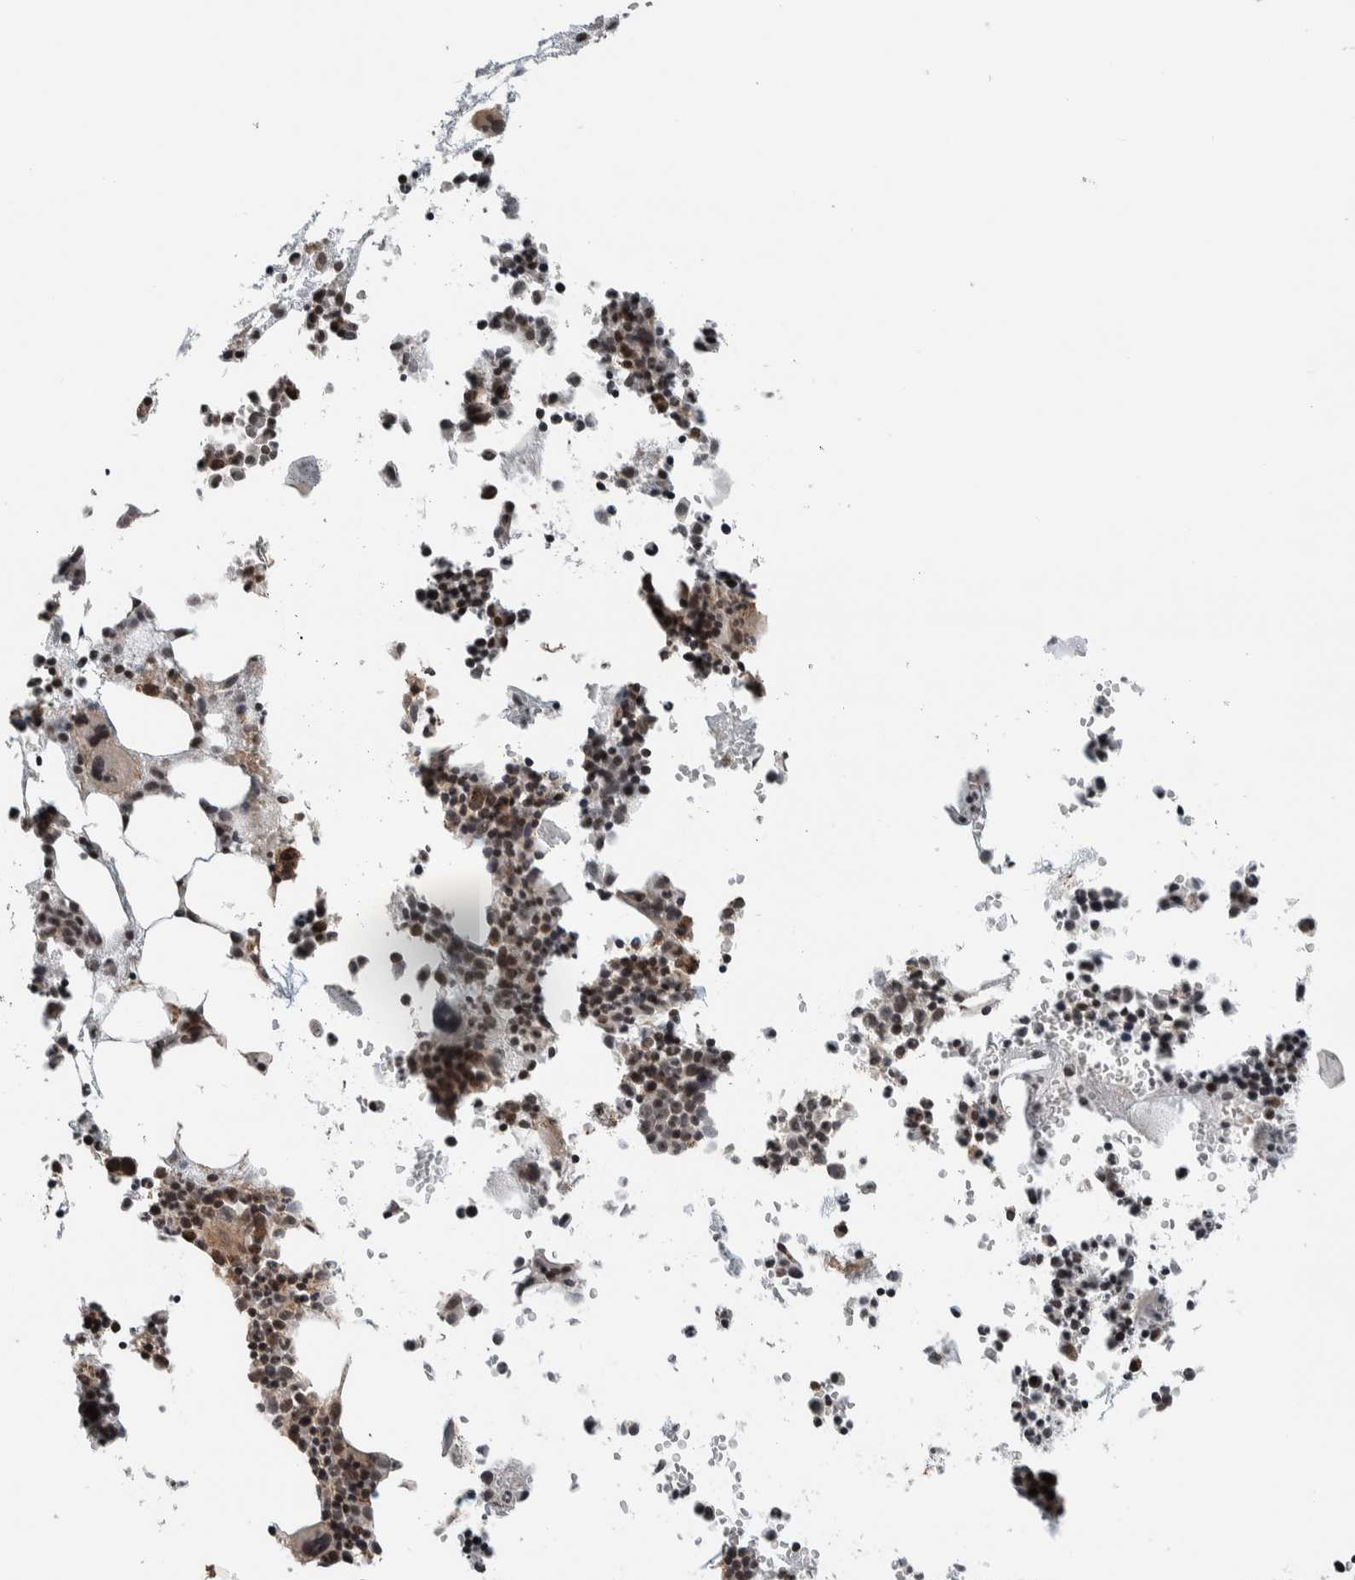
{"staining": {"intensity": "moderate", "quantity": "25%-75%", "location": "nuclear"}, "tissue": "bone marrow", "cell_type": "Hematopoietic cells", "image_type": "normal", "snomed": [{"axis": "morphology", "description": "Normal tissue, NOS"}, {"axis": "morphology", "description": "Inflammation, NOS"}, {"axis": "topography", "description": "Bone marrow"}], "caption": "A brown stain shows moderate nuclear staining of a protein in hematopoietic cells of benign human bone marrow.", "gene": "NPLOC4", "patient": {"sex": "female", "age": 81}}